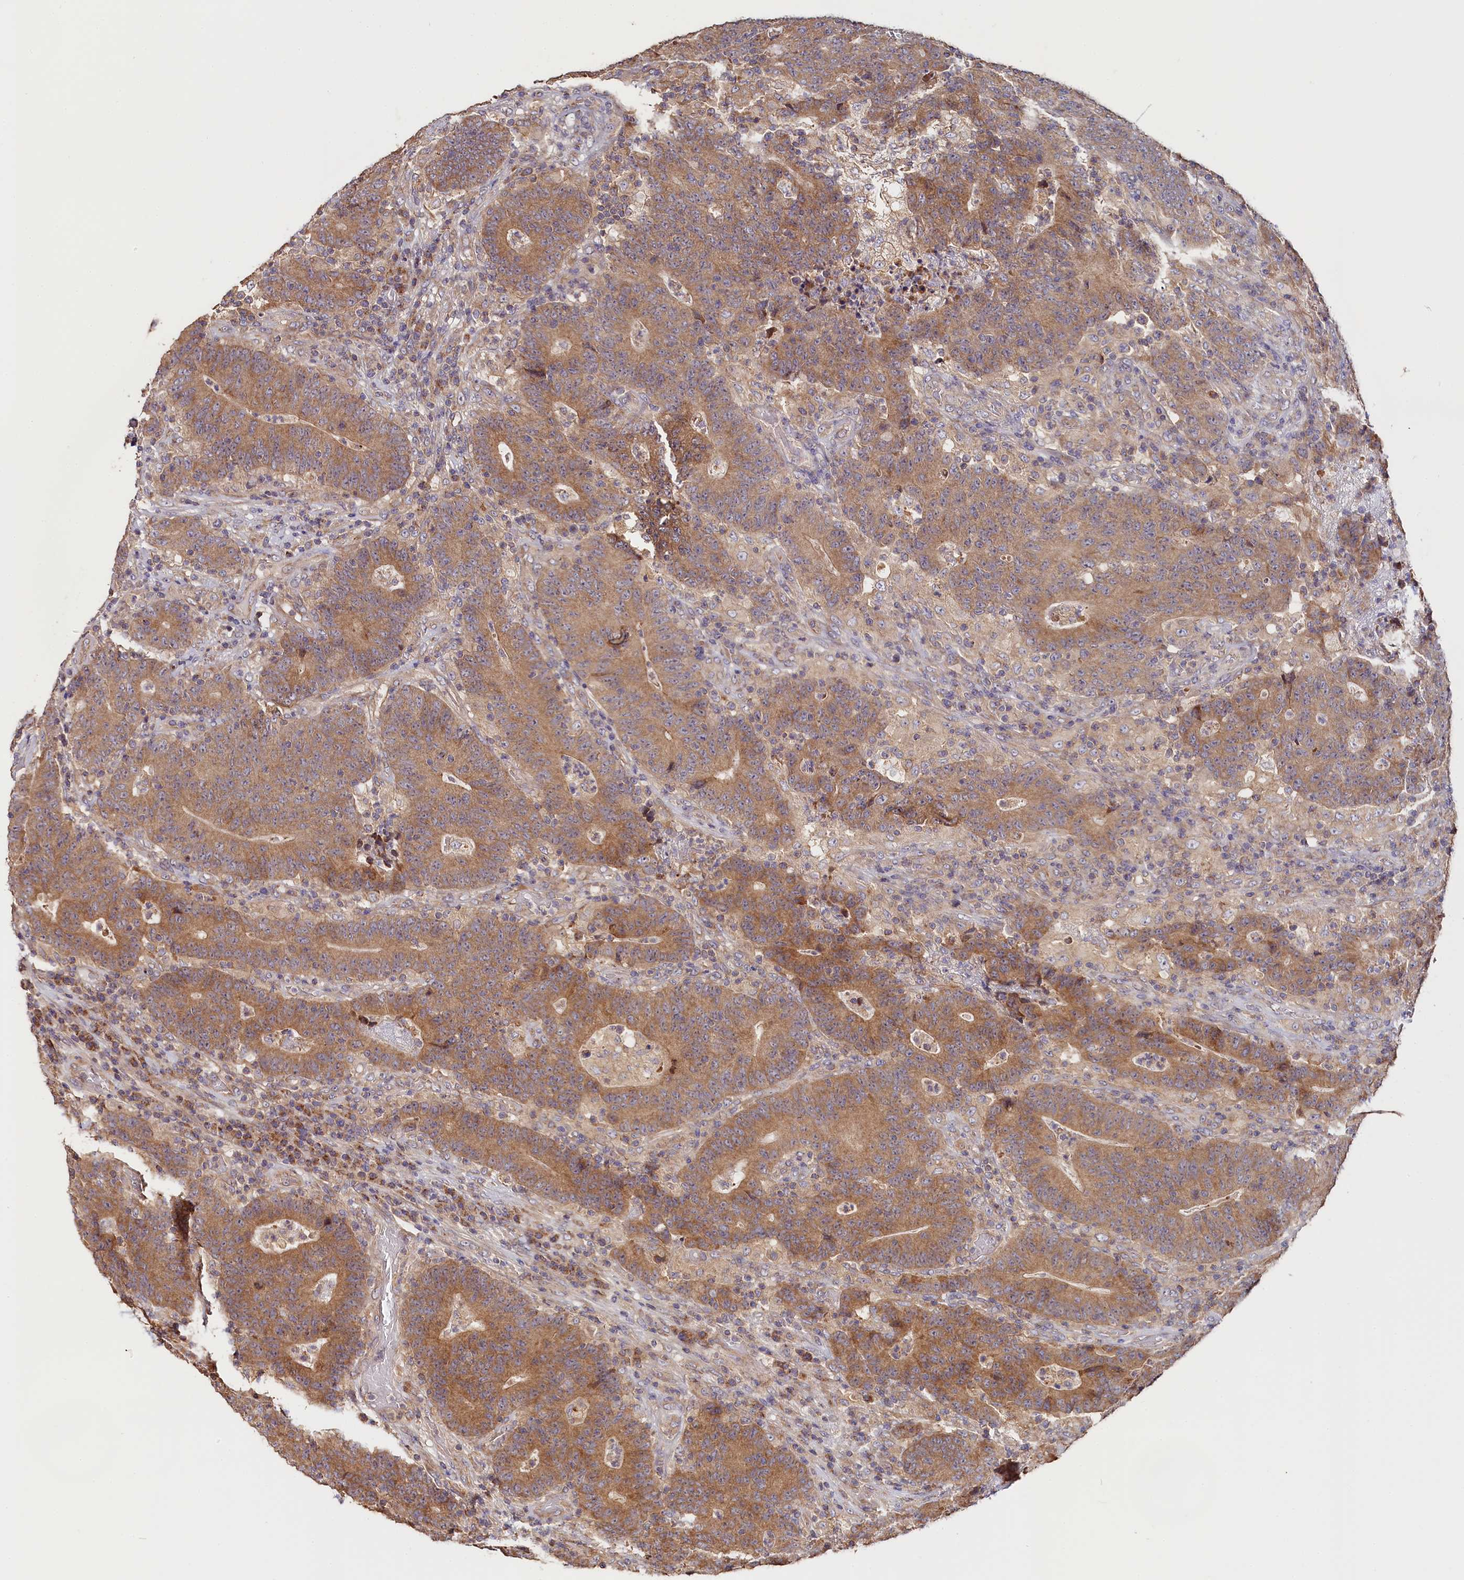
{"staining": {"intensity": "moderate", "quantity": ">75%", "location": "cytoplasmic/membranous"}, "tissue": "colorectal cancer", "cell_type": "Tumor cells", "image_type": "cancer", "snomed": [{"axis": "morphology", "description": "Normal tissue, NOS"}, {"axis": "morphology", "description": "Adenocarcinoma, NOS"}, {"axis": "topography", "description": "Colon"}], "caption": "Colorectal cancer (adenocarcinoma) was stained to show a protein in brown. There is medium levels of moderate cytoplasmic/membranous positivity in about >75% of tumor cells.", "gene": "KATNB1", "patient": {"sex": "female", "age": 75}}